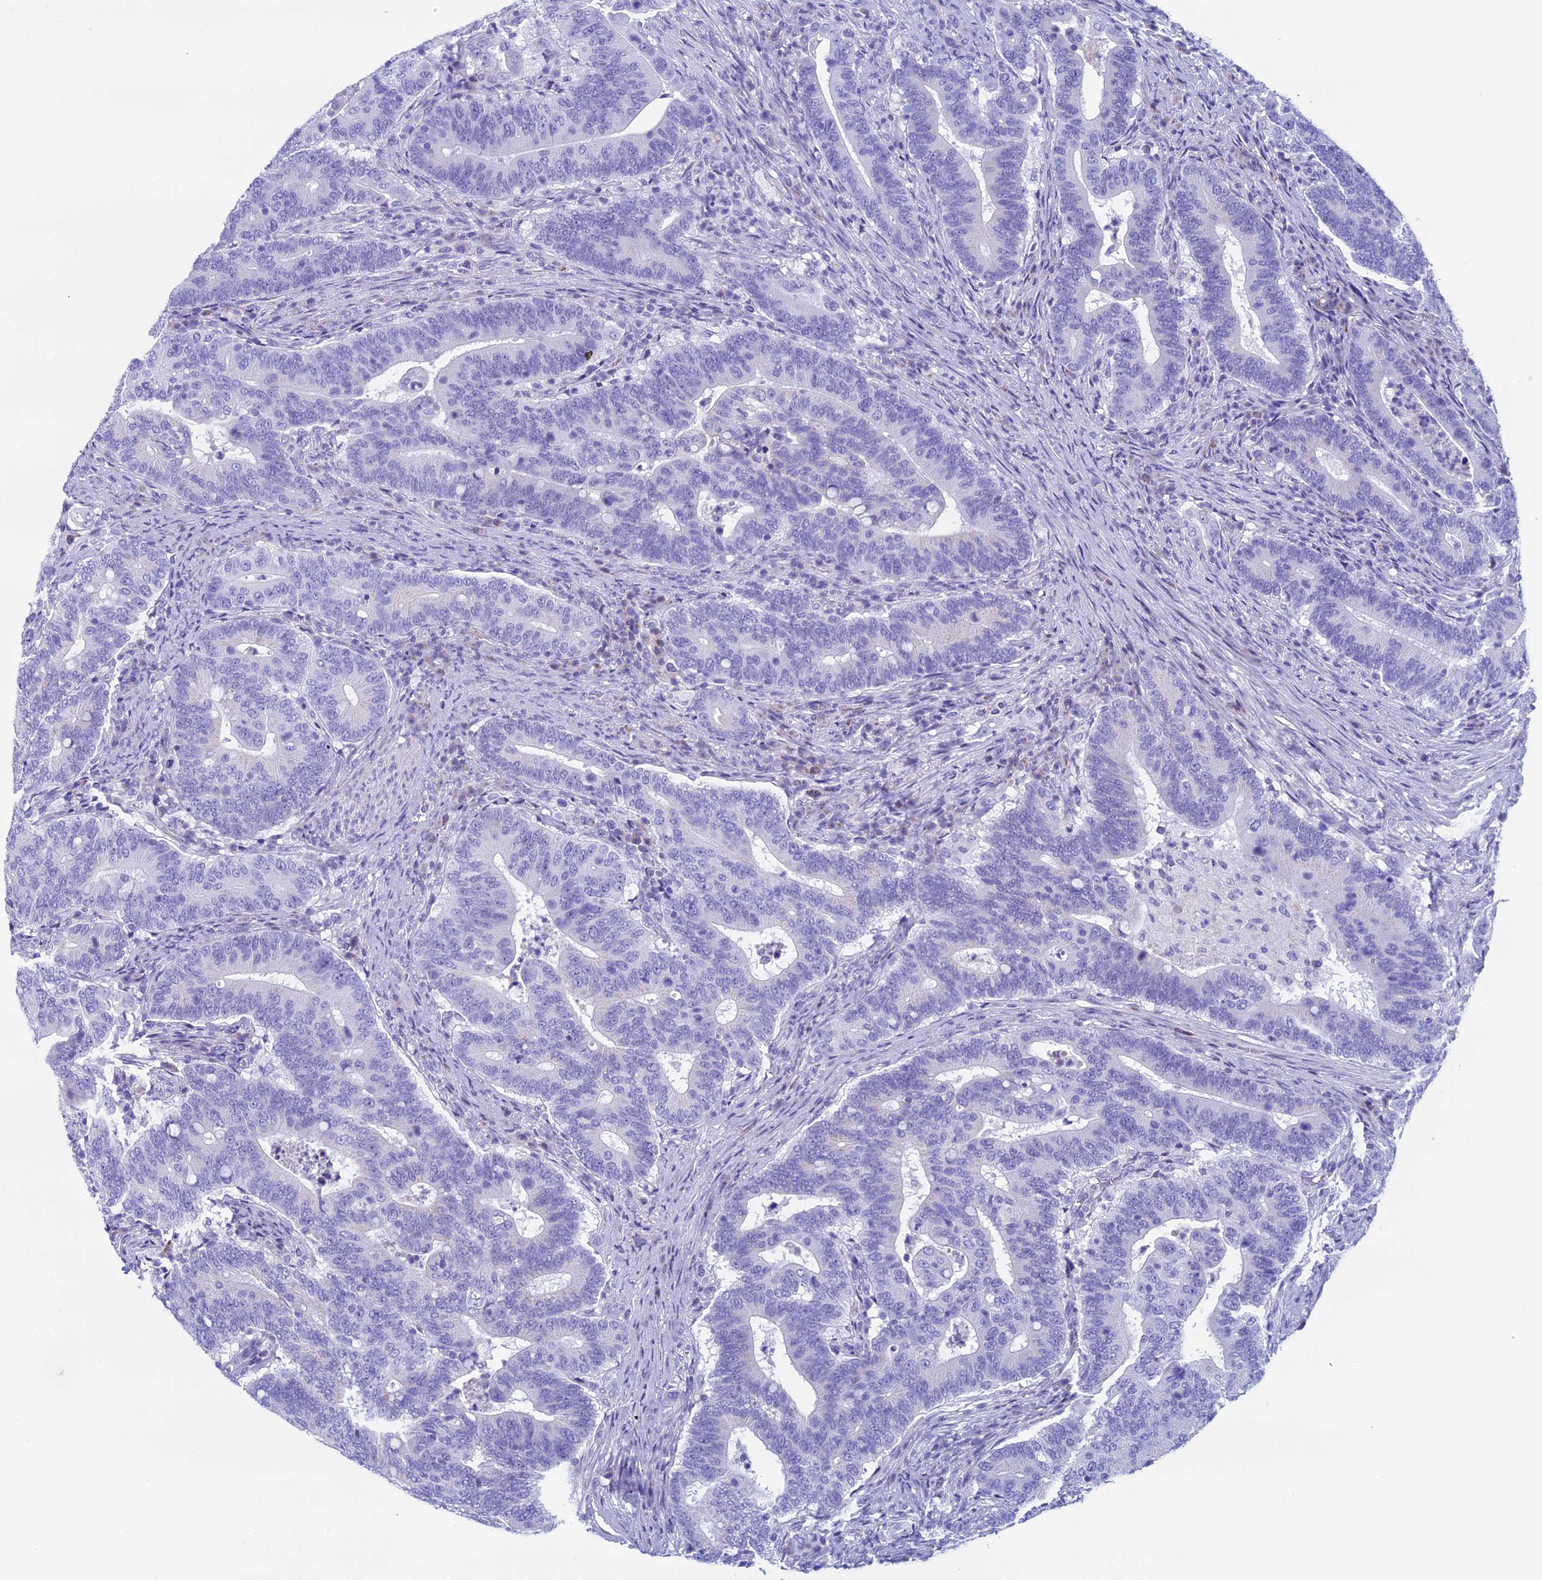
{"staining": {"intensity": "negative", "quantity": "none", "location": "none"}, "tissue": "colorectal cancer", "cell_type": "Tumor cells", "image_type": "cancer", "snomed": [{"axis": "morphology", "description": "Adenocarcinoma, NOS"}, {"axis": "topography", "description": "Colon"}], "caption": "IHC histopathology image of neoplastic tissue: human adenocarcinoma (colorectal) stained with DAB (3,3'-diaminobenzidine) exhibits no significant protein staining in tumor cells.", "gene": "ZNF563", "patient": {"sex": "female", "age": 66}}